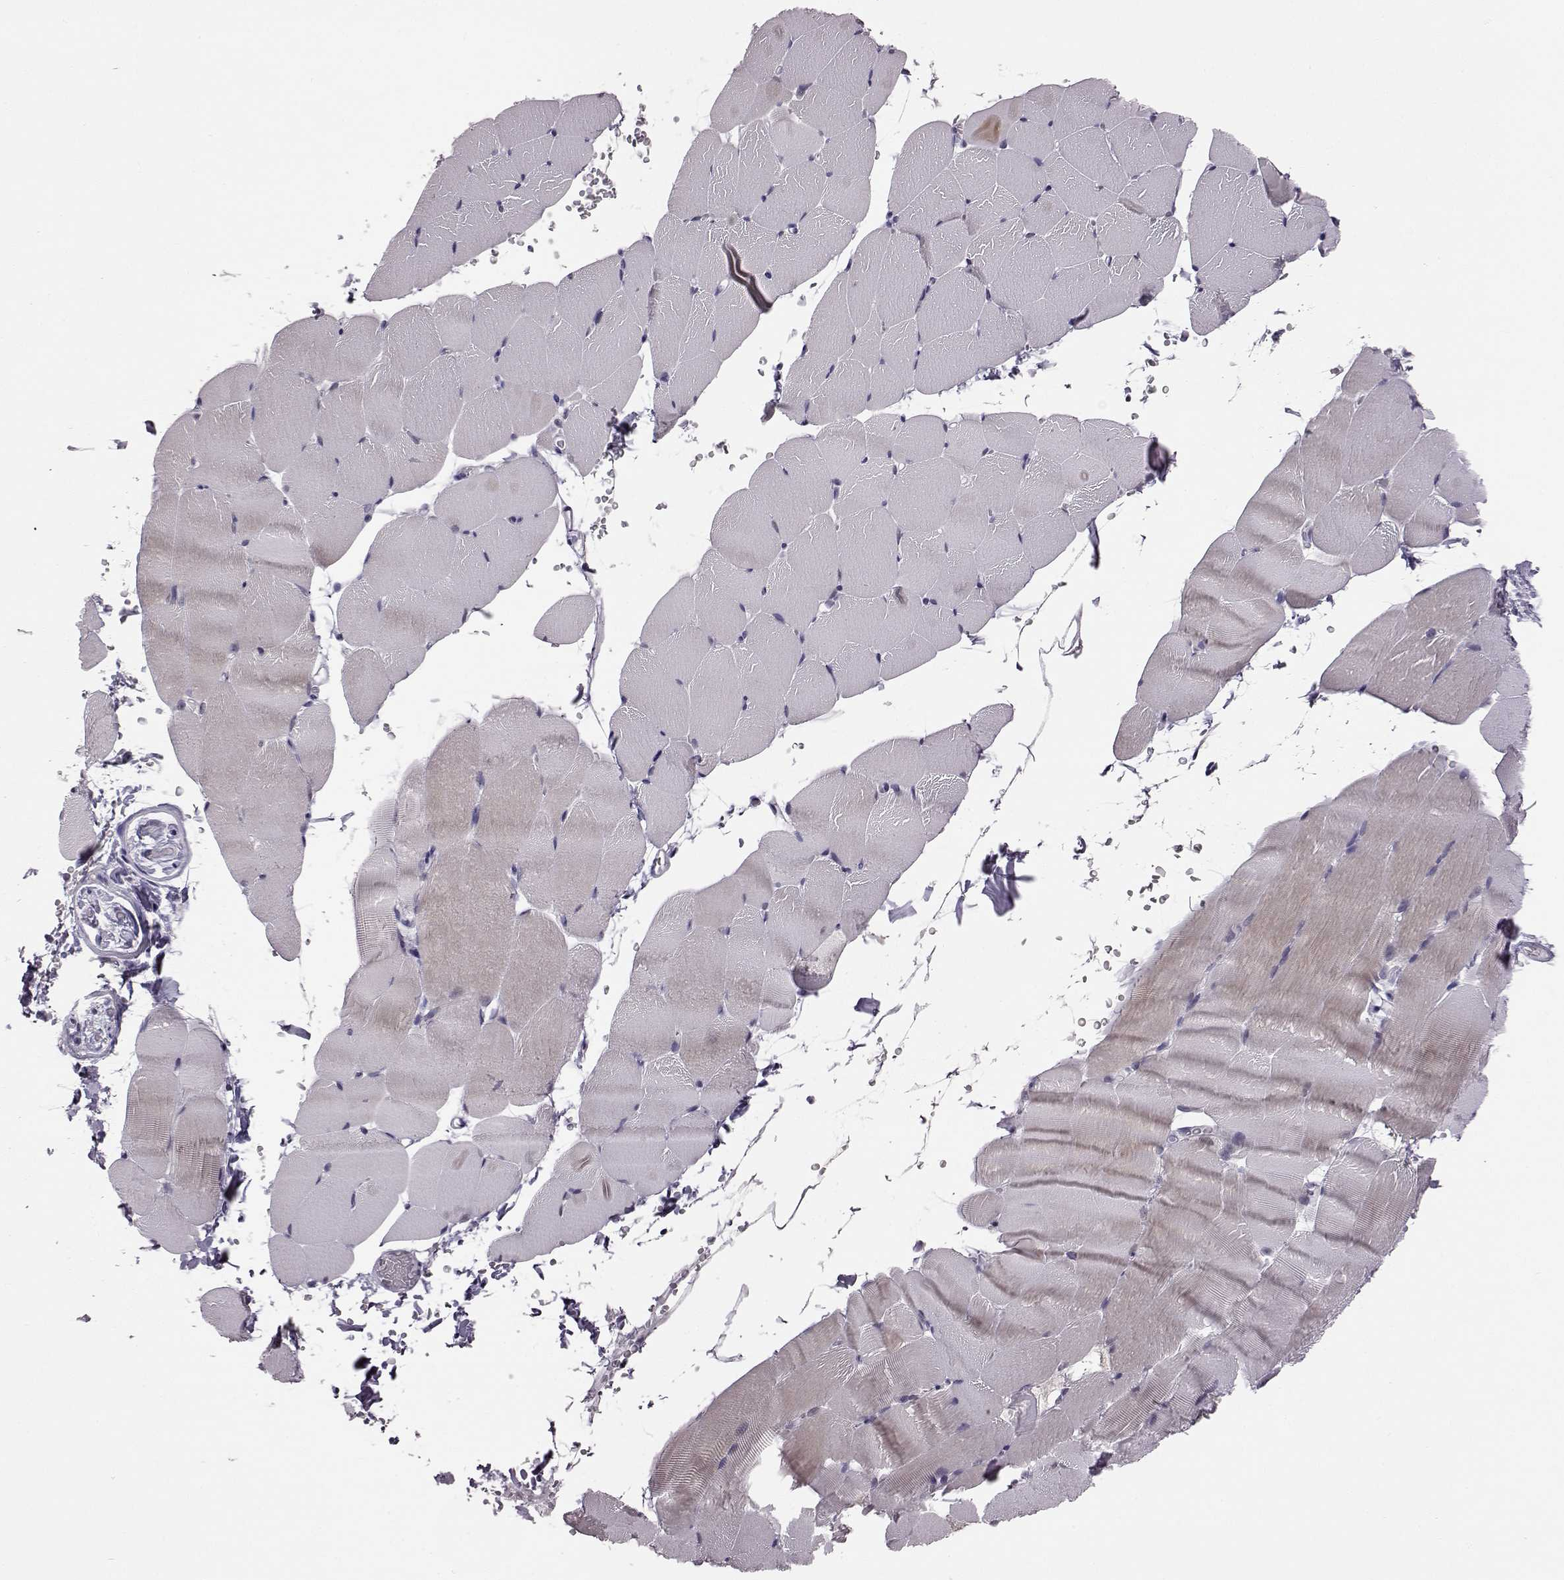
{"staining": {"intensity": "negative", "quantity": "none", "location": "none"}, "tissue": "skeletal muscle", "cell_type": "Myocytes", "image_type": "normal", "snomed": [{"axis": "morphology", "description": "Normal tissue, NOS"}, {"axis": "topography", "description": "Skeletal muscle"}], "caption": "Immunohistochemical staining of unremarkable skeletal muscle displays no significant staining in myocytes. (DAB IHC visualized using brightfield microscopy, high magnification).", "gene": "C10orf62", "patient": {"sex": "female", "age": 37}}